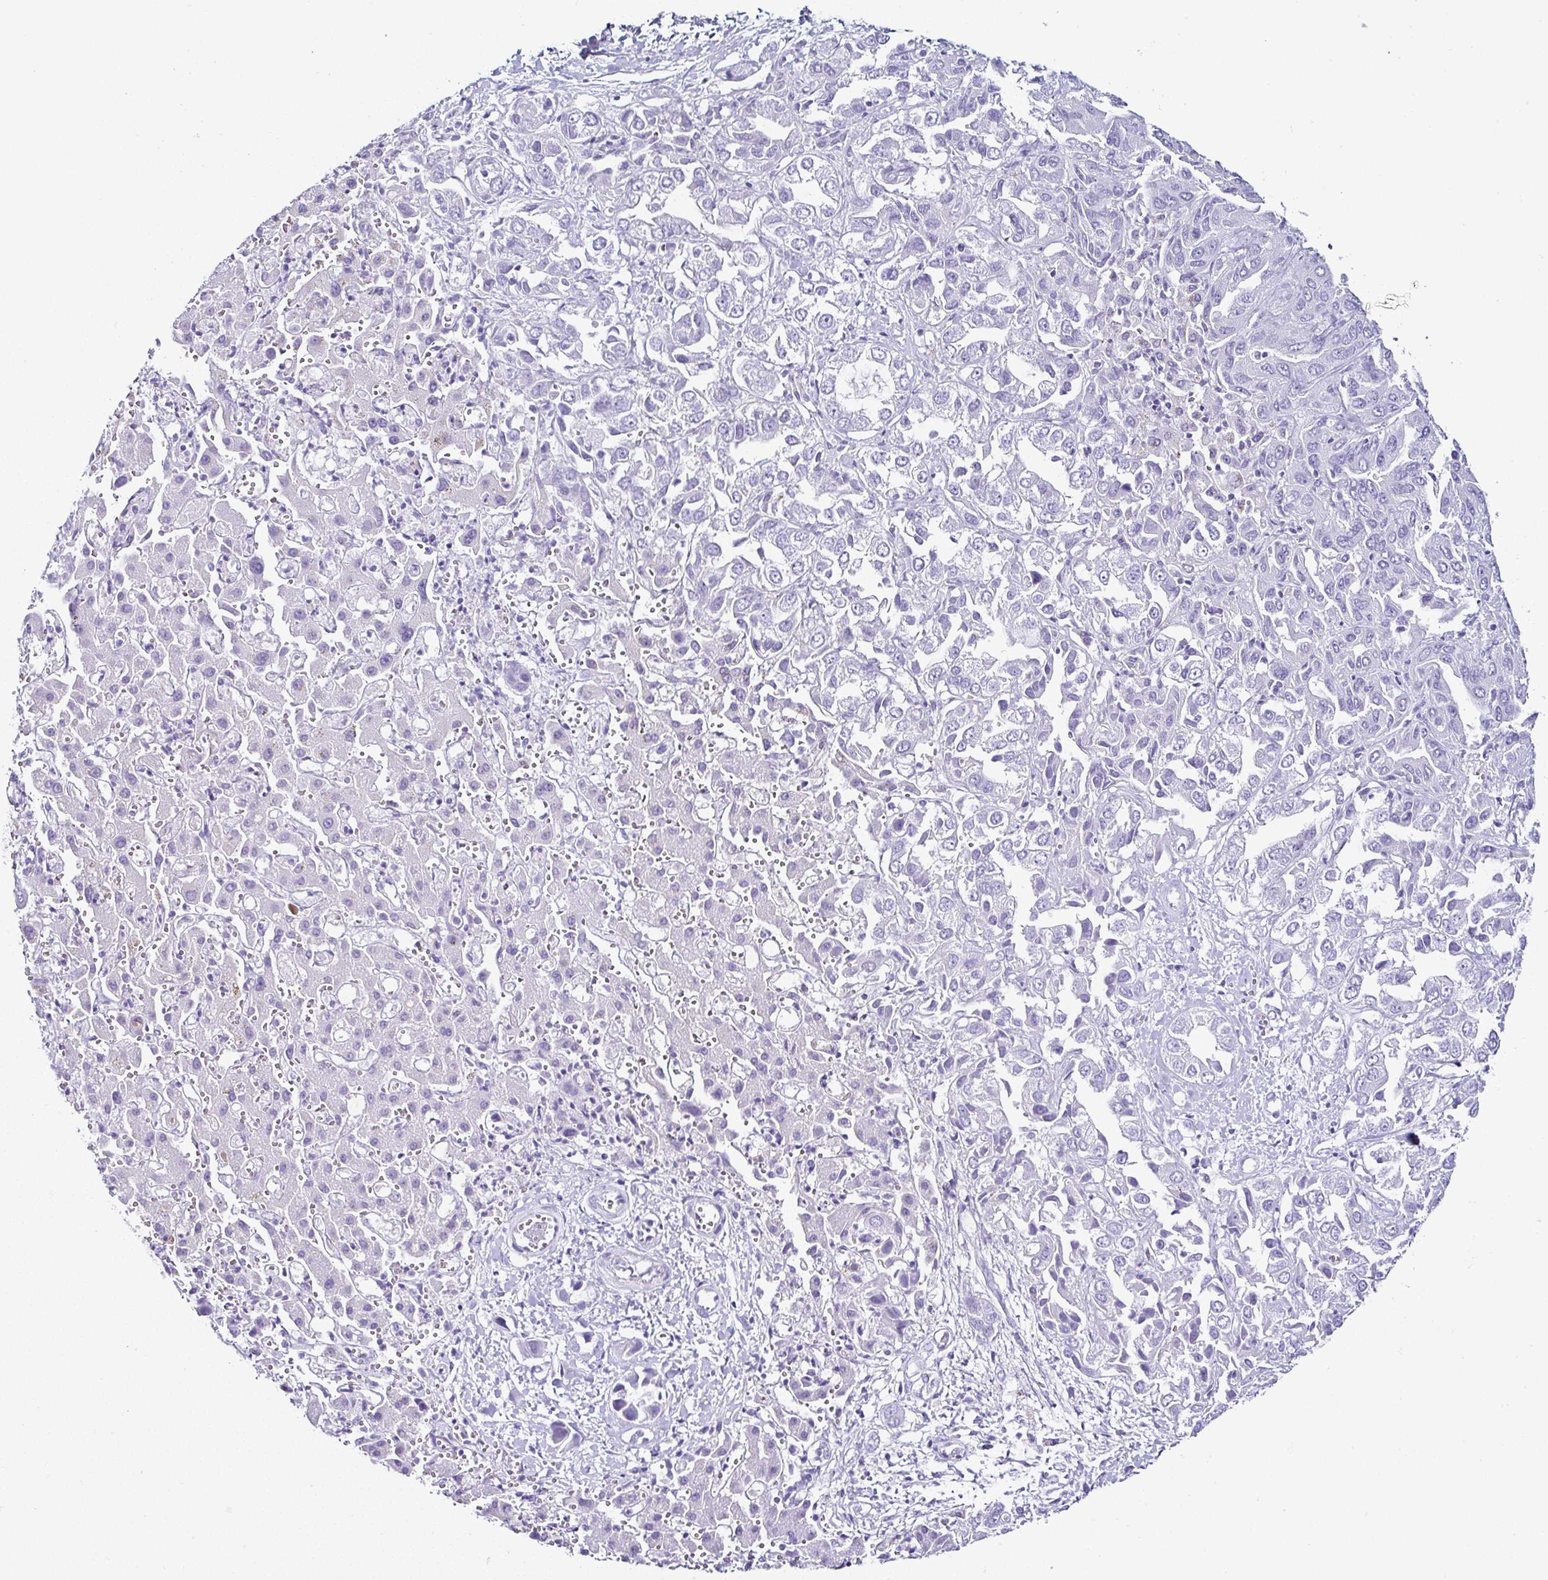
{"staining": {"intensity": "negative", "quantity": "none", "location": "none"}, "tissue": "liver cancer", "cell_type": "Tumor cells", "image_type": "cancer", "snomed": [{"axis": "morphology", "description": "Cholangiocarcinoma"}, {"axis": "topography", "description": "Liver"}], "caption": "Immunohistochemistry (IHC) image of neoplastic tissue: human cholangiocarcinoma (liver) stained with DAB (3,3'-diaminobenzidine) demonstrates no significant protein staining in tumor cells.", "gene": "SERPINB3", "patient": {"sex": "female", "age": 52}}